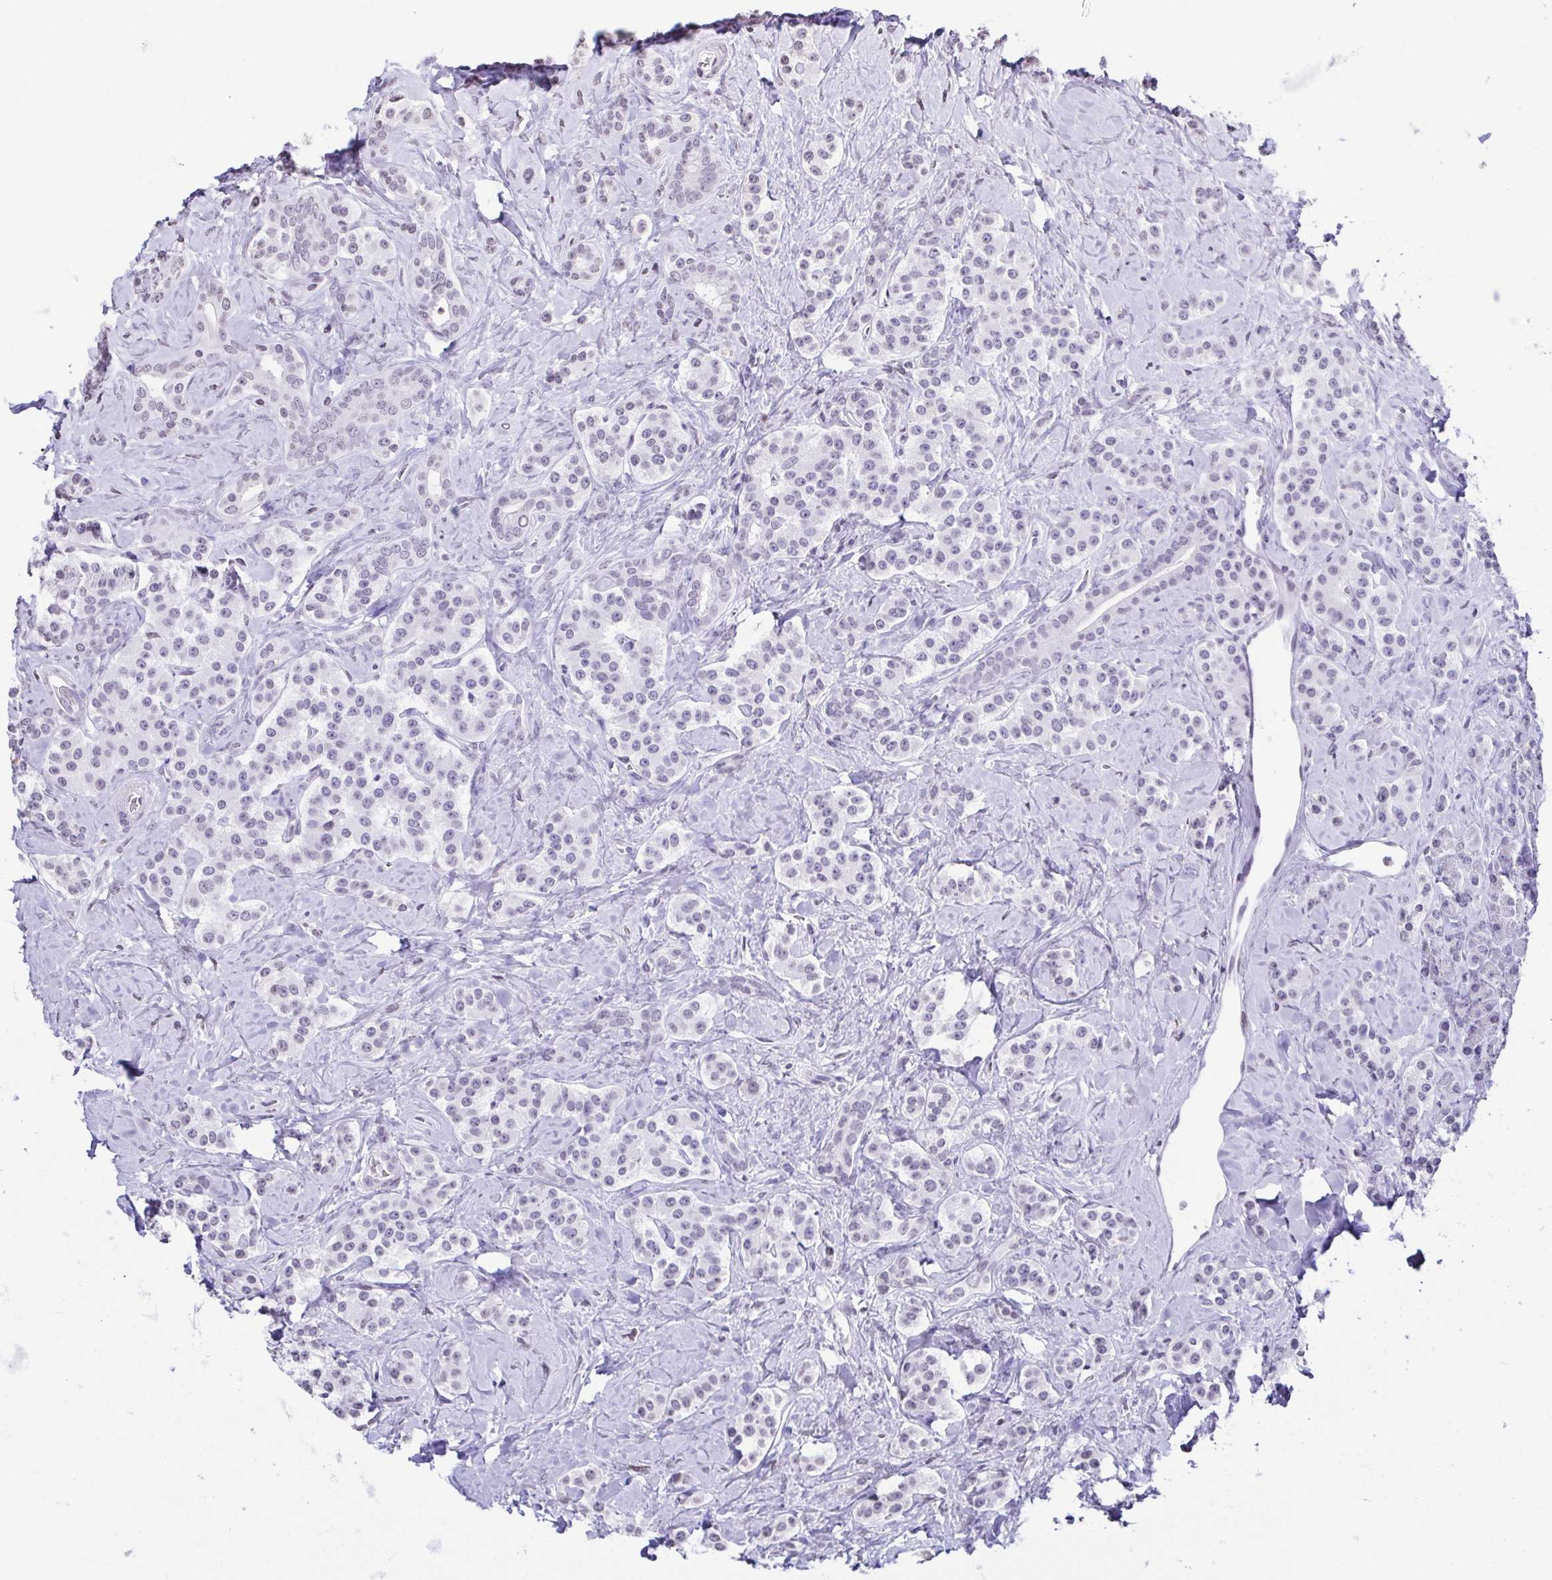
{"staining": {"intensity": "negative", "quantity": "none", "location": "none"}, "tissue": "carcinoid", "cell_type": "Tumor cells", "image_type": "cancer", "snomed": [{"axis": "morphology", "description": "Normal tissue, NOS"}, {"axis": "morphology", "description": "Carcinoid, malignant, NOS"}, {"axis": "topography", "description": "Pancreas"}], "caption": "Immunohistochemistry (IHC) of carcinoid displays no staining in tumor cells. (DAB (3,3'-diaminobenzidine) IHC with hematoxylin counter stain).", "gene": "VCY1B", "patient": {"sex": "male", "age": 36}}